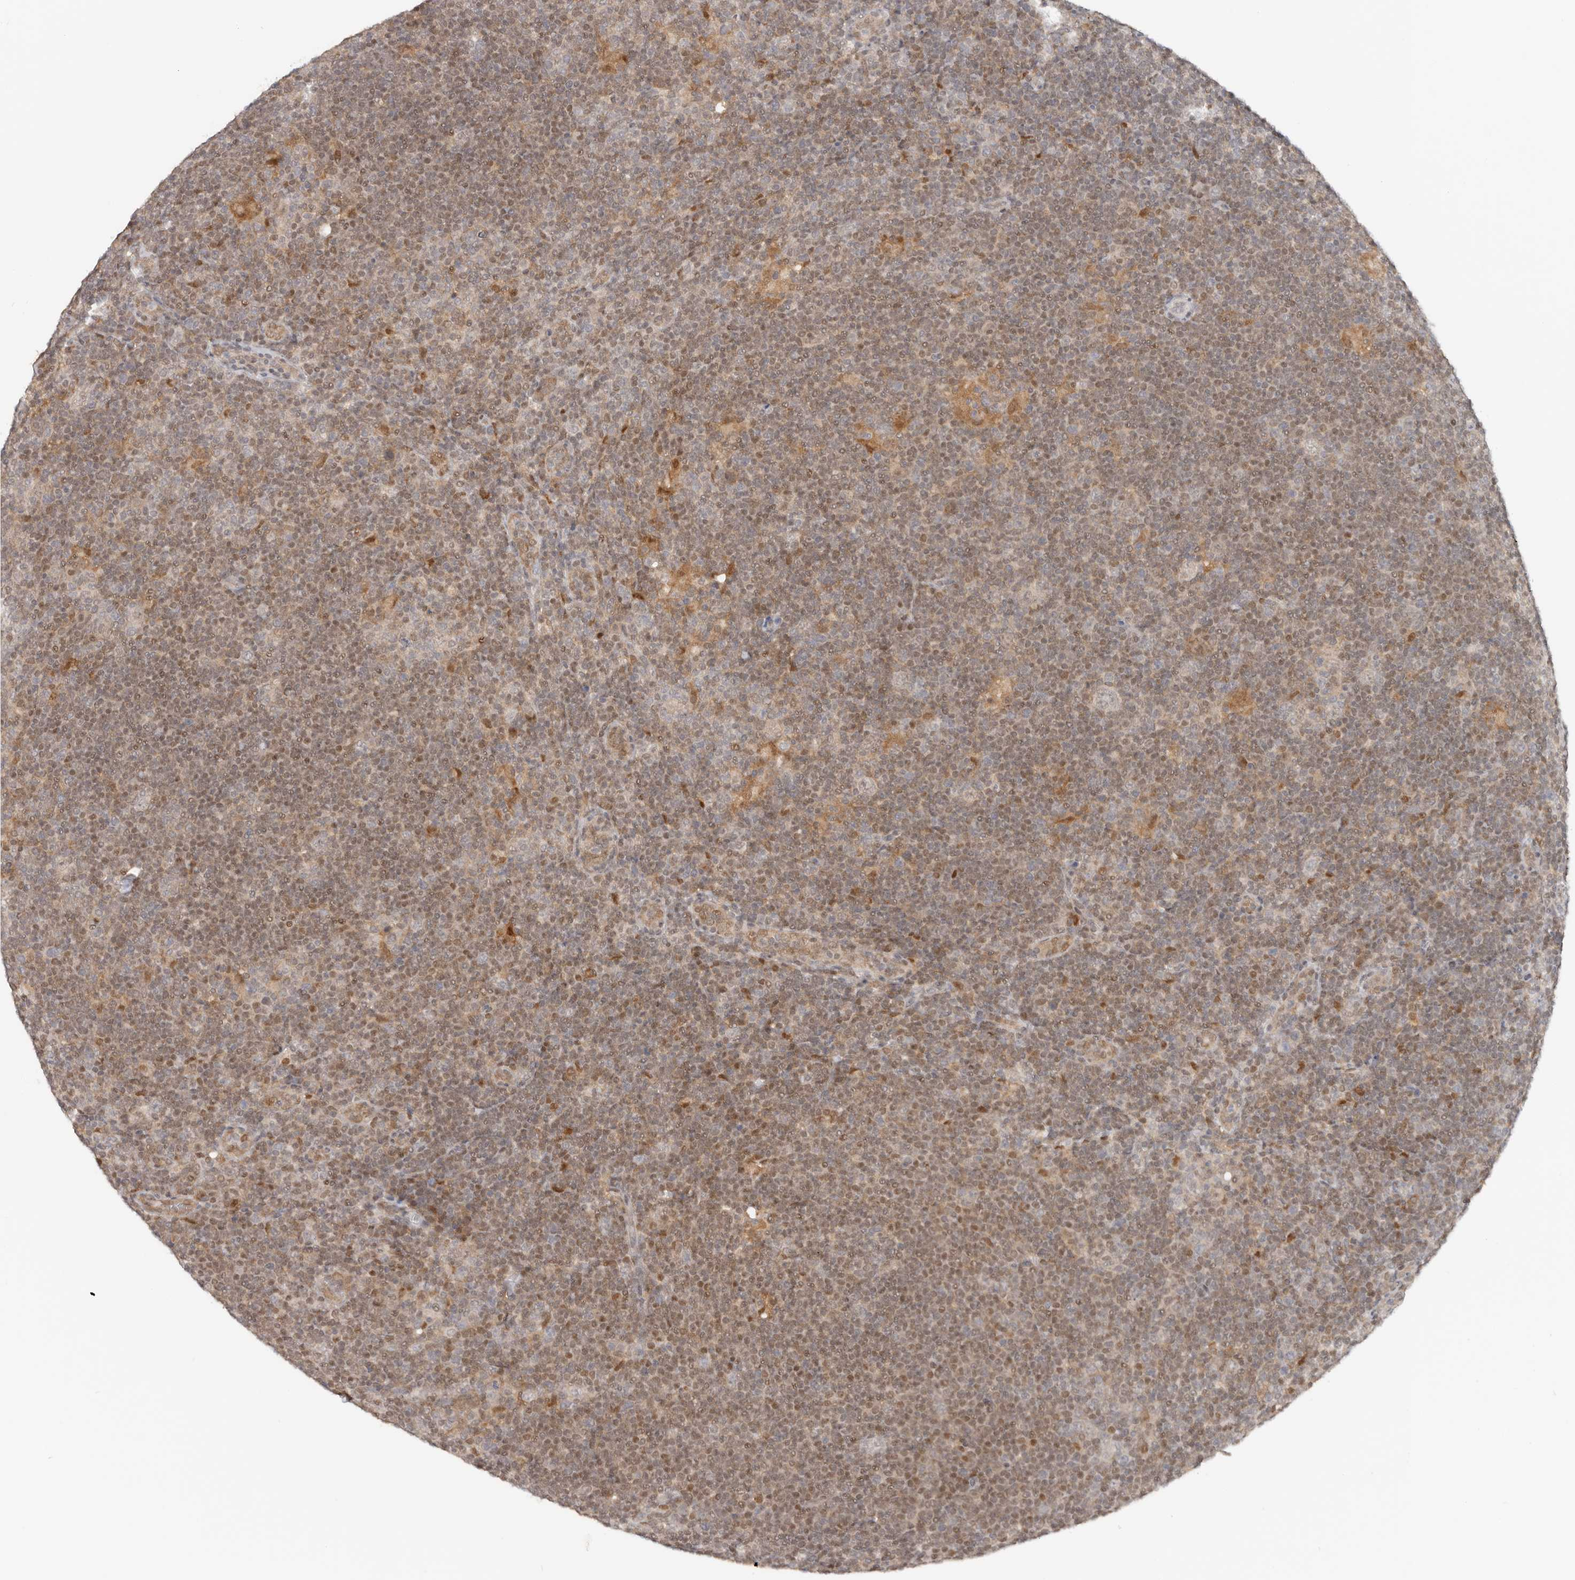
{"staining": {"intensity": "negative", "quantity": "none", "location": "none"}, "tissue": "lymphoma", "cell_type": "Tumor cells", "image_type": "cancer", "snomed": [{"axis": "morphology", "description": "Hodgkin's disease, NOS"}, {"axis": "topography", "description": "Lymph node"}], "caption": "Protein analysis of Hodgkin's disease shows no significant staining in tumor cells.", "gene": "LARP7", "patient": {"sex": "female", "age": 57}}